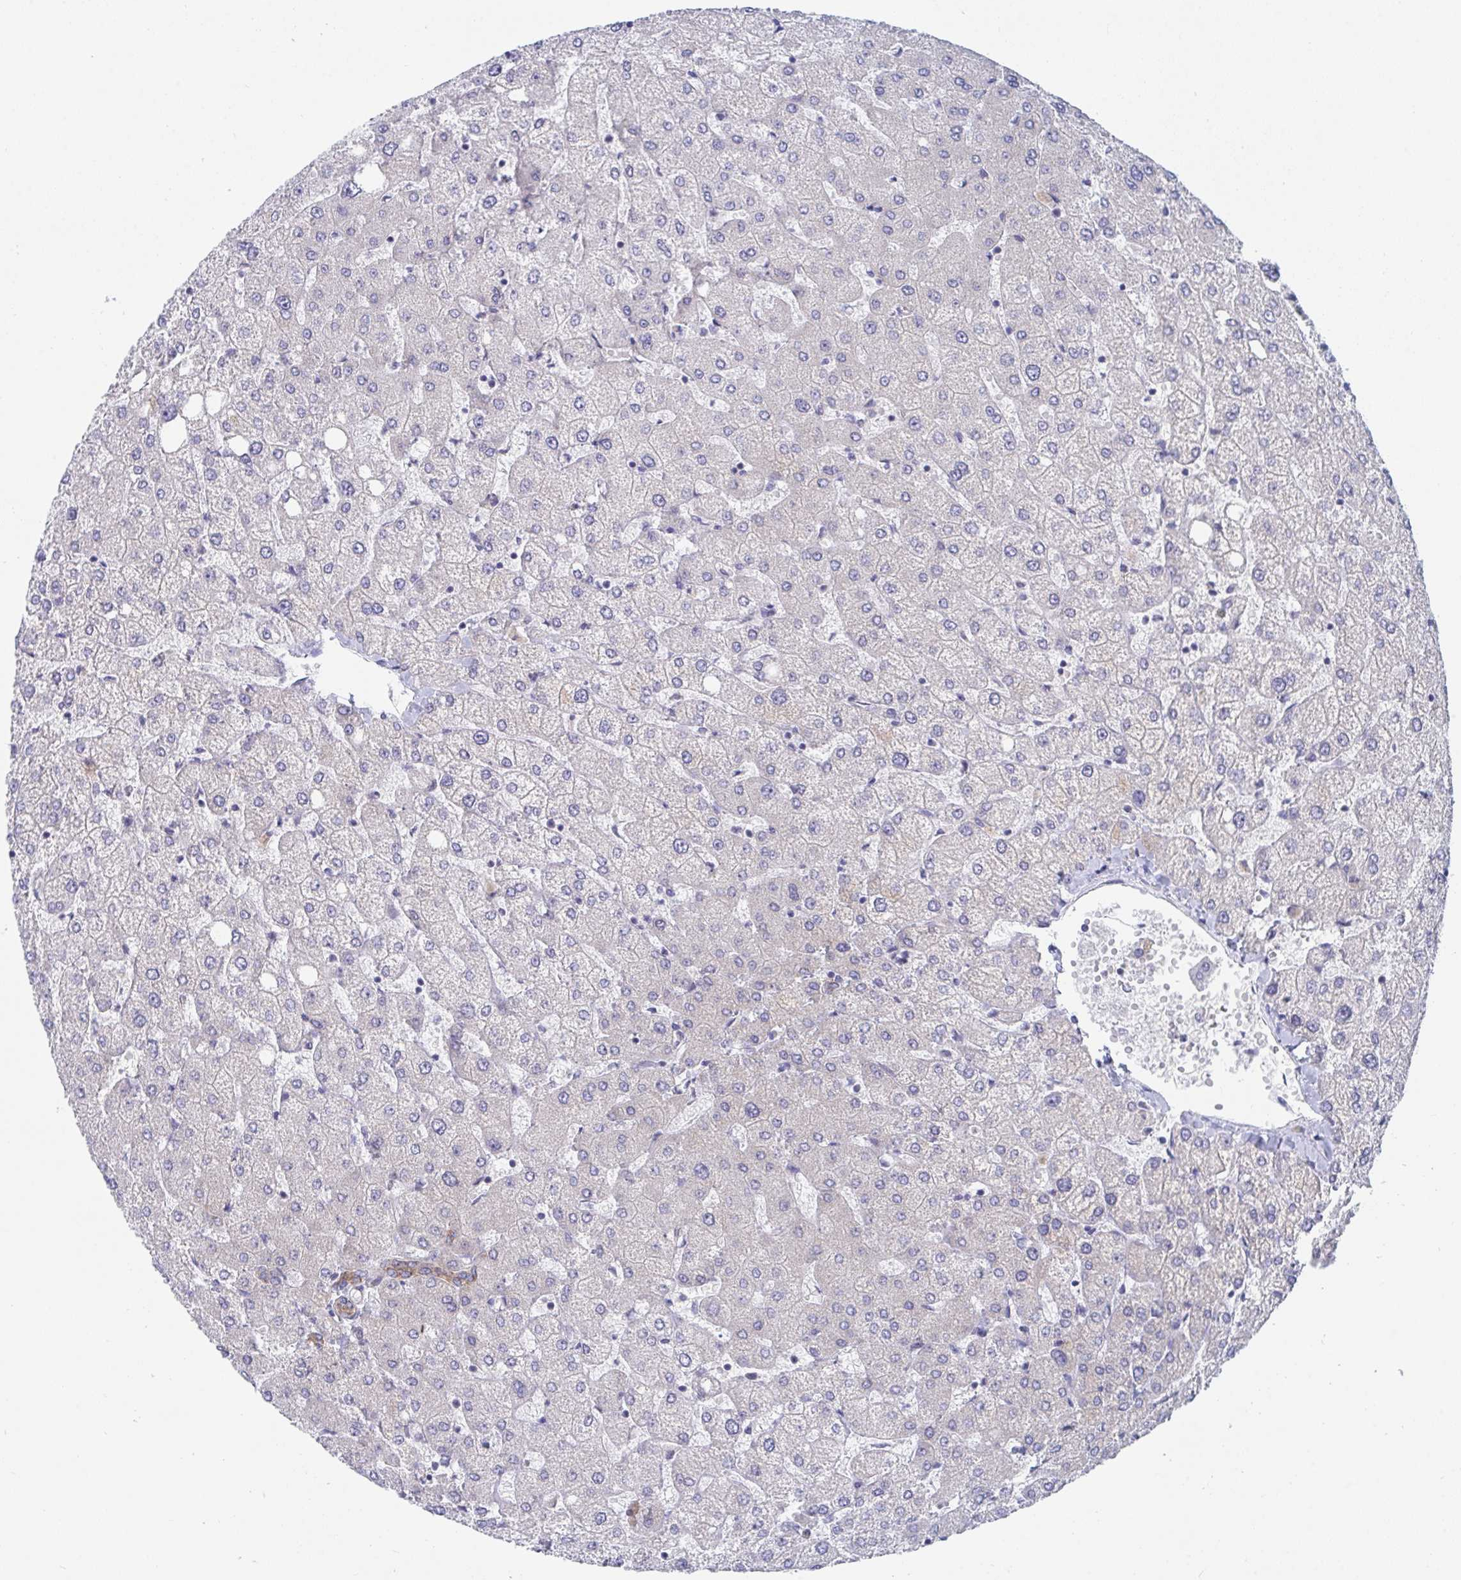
{"staining": {"intensity": "weak", "quantity": "25%-75%", "location": "cytoplasmic/membranous"}, "tissue": "liver", "cell_type": "Cholangiocytes", "image_type": "normal", "snomed": [{"axis": "morphology", "description": "Normal tissue, NOS"}, {"axis": "topography", "description": "Liver"}], "caption": "Protein expression analysis of unremarkable liver exhibits weak cytoplasmic/membranous positivity in approximately 25%-75% of cholangiocytes.", "gene": "FAM156A", "patient": {"sex": "female", "age": 54}}